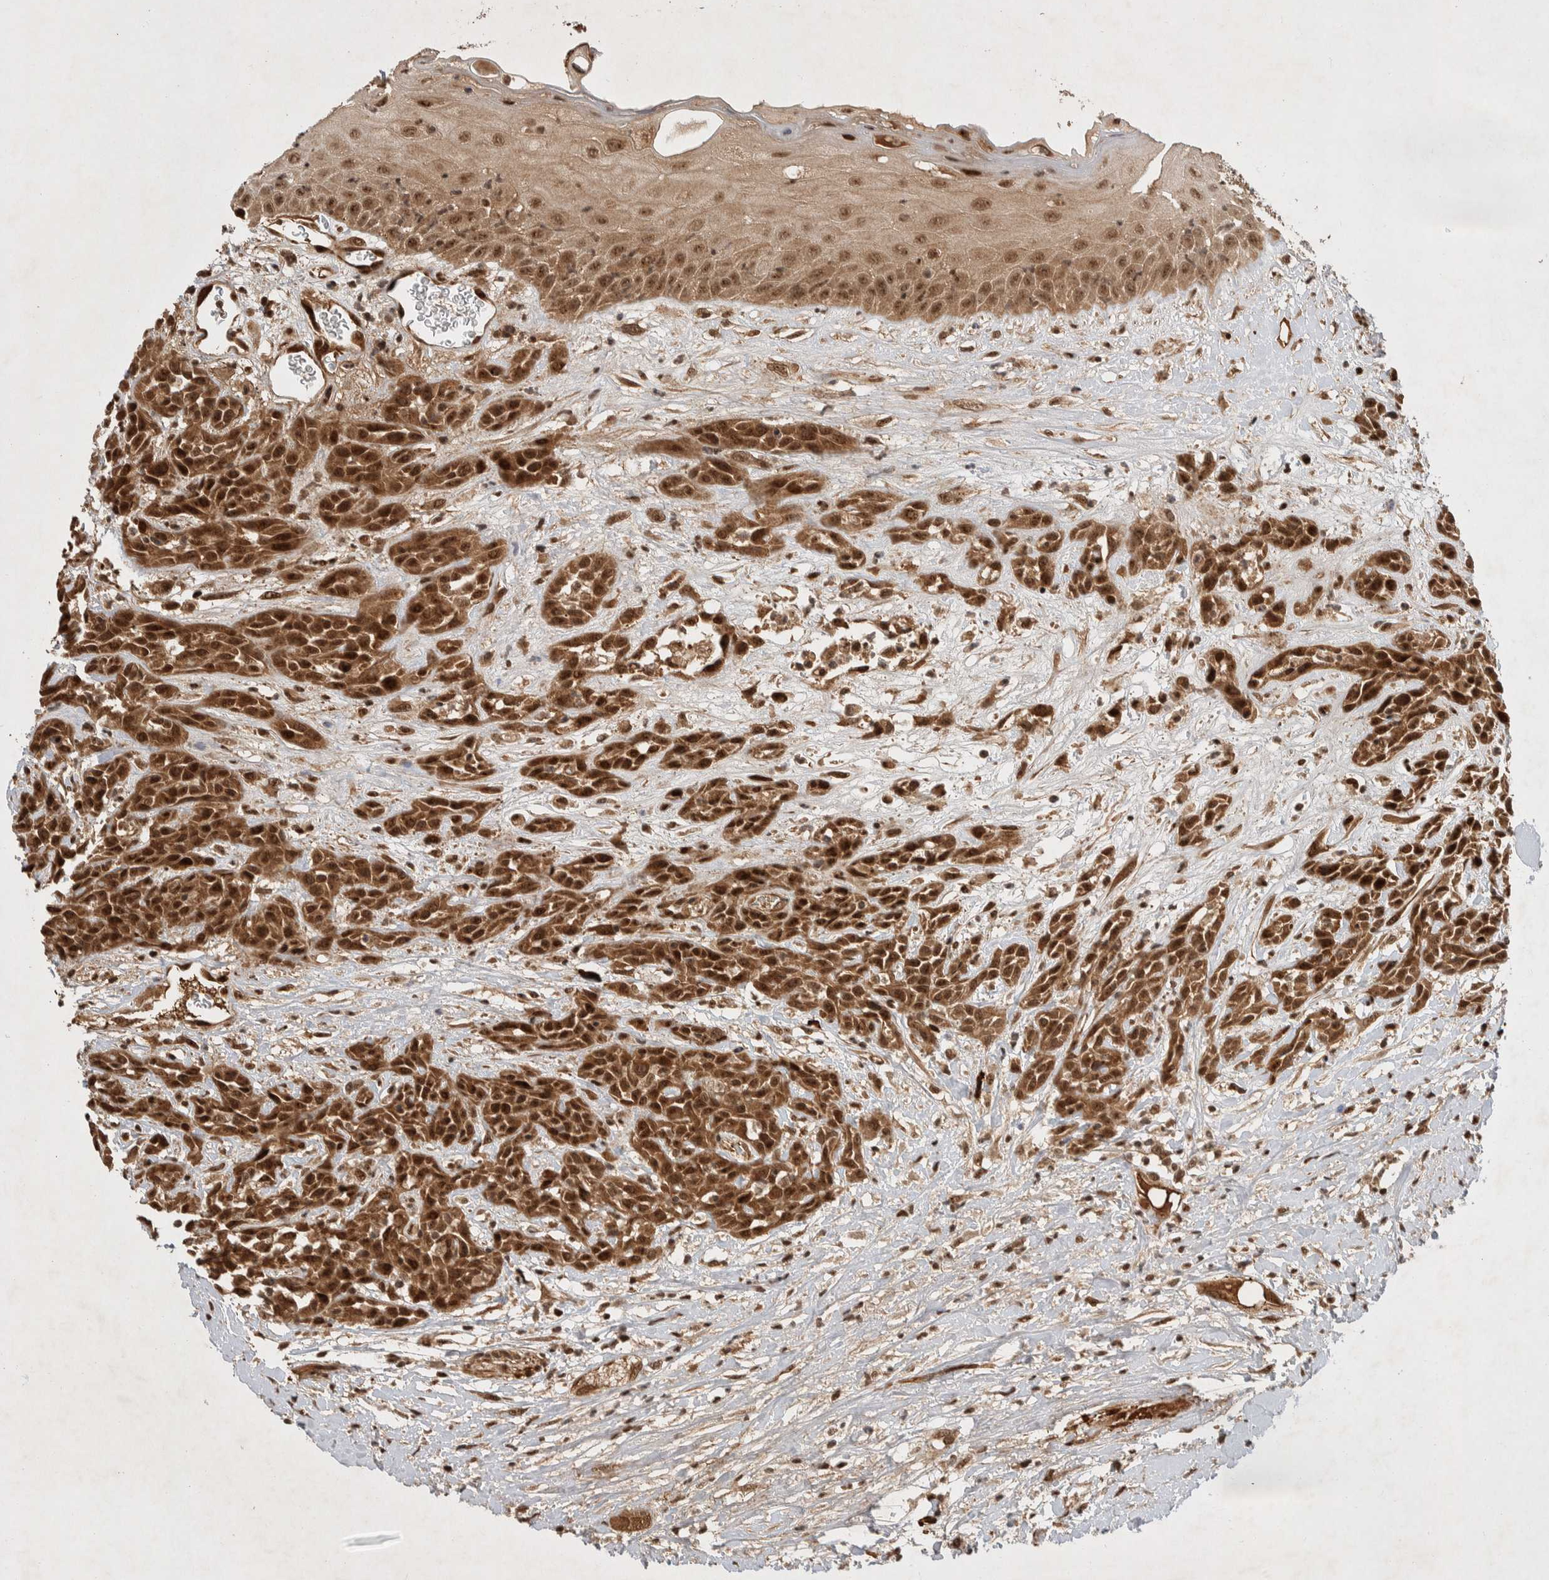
{"staining": {"intensity": "strong", "quantity": ">75%", "location": "cytoplasmic/membranous,nuclear"}, "tissue": "head and neck cancer", "cell_type": "Tumor cells", "image_type": "cancer", "snomed": [{"axis": "morphology", "description": "Normal tissue, NOS"}, {"axis": "morphology", "description": "Squamous cell carcinoma, NOS"}, {"axis": "topography", "description": "Cartilage tissue"}, {"axis": "topography", "description": "Head-Neck"}], "caption": "Protein staining of squamous cell carcinoma (head and neck) tissue demonstrates strong cytoplasmic/membranous and nuclear expression in approximately >75% of tumor cells.", "gene": "TOR1B", "patient": {"sex": "male", "age": 62}}